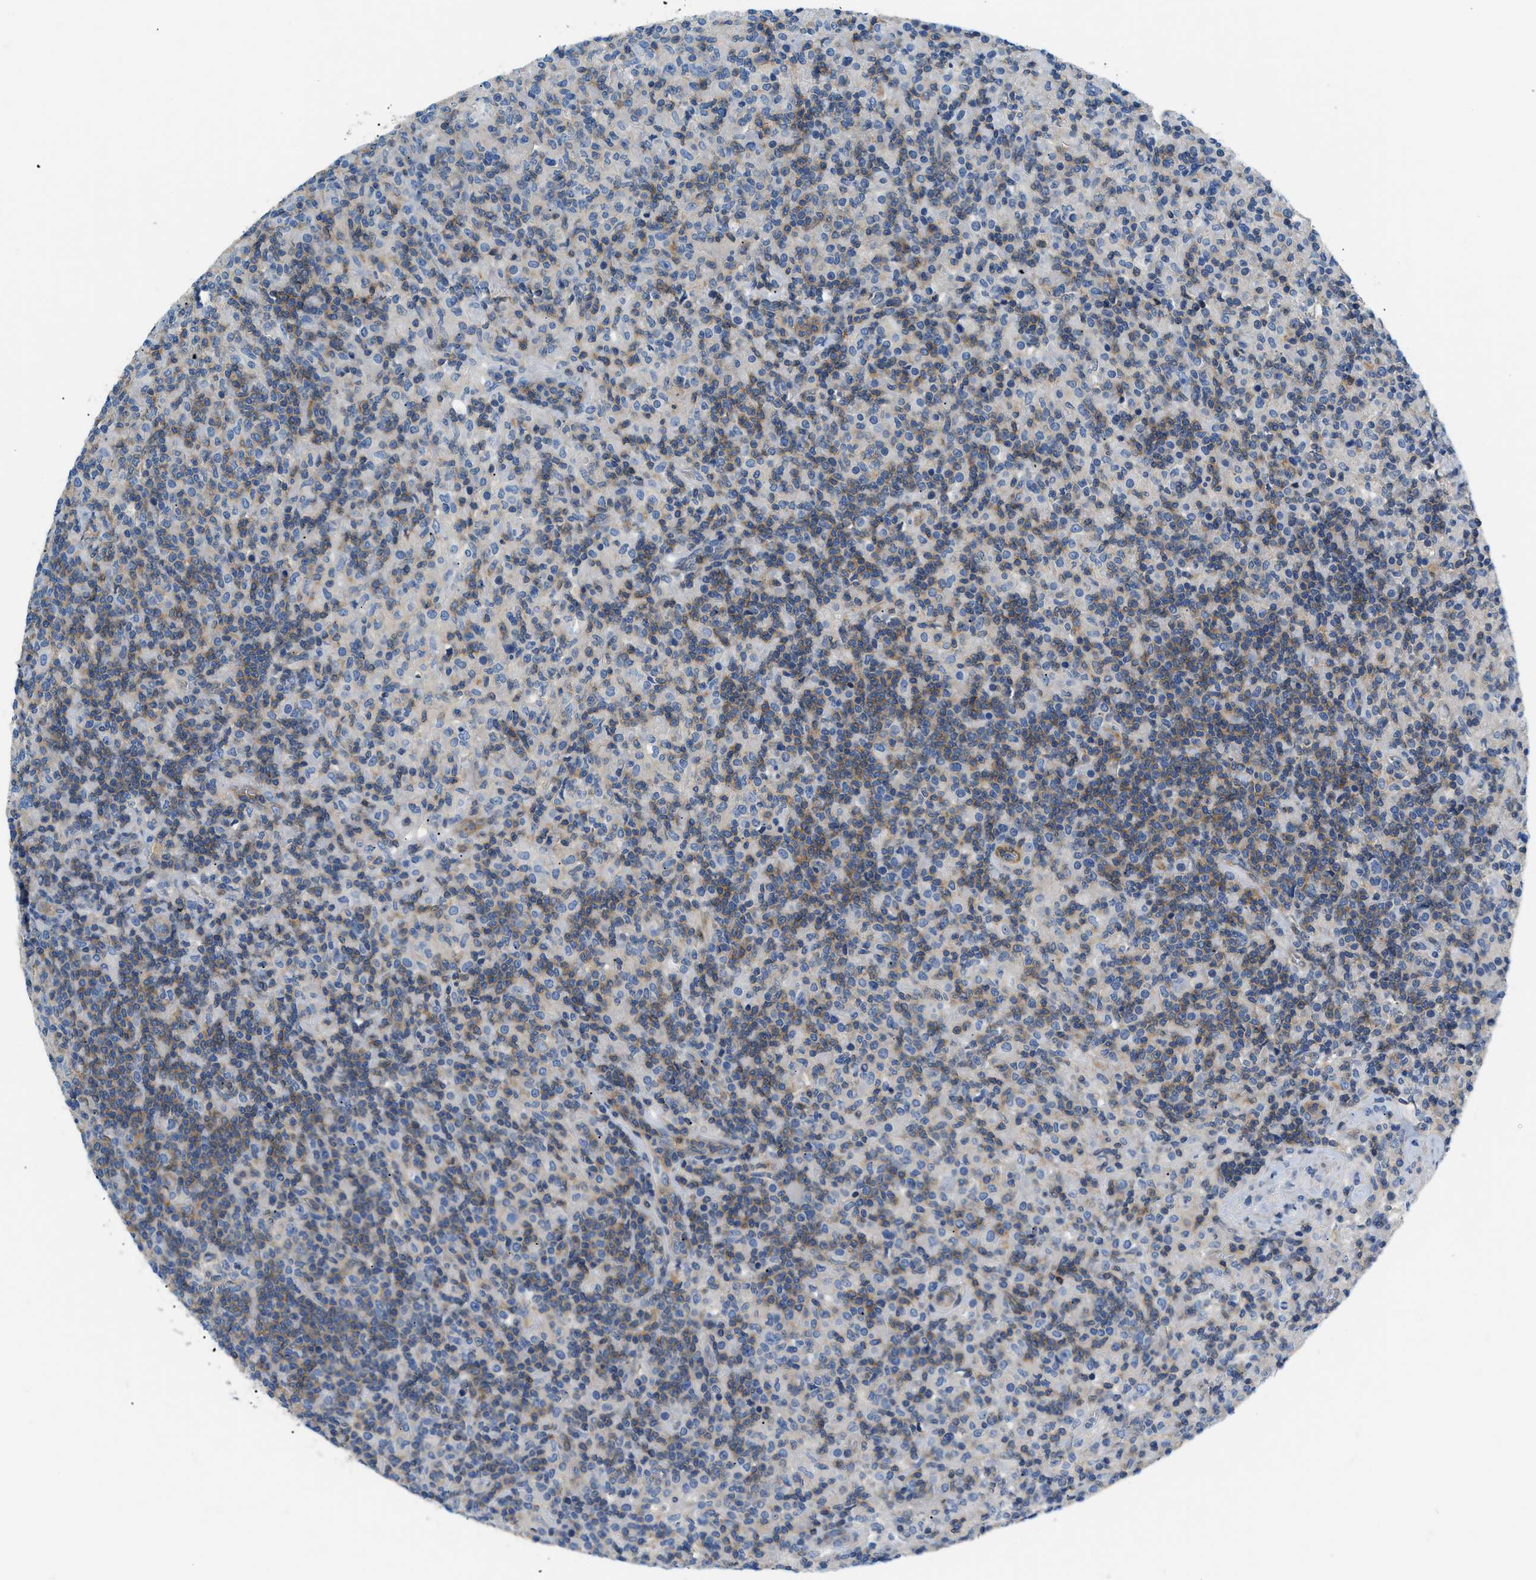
{"staining": {"intensity": "weak", "quantity": "25%-75%", "location": "cytoplasmic/membranous"}, "tissue": "lymphoma", "cell_type": "Tumor cells", "image_type": "cancer", "snomed": [{"axis": "morphology", "description": "Hodgkin's disease, NOS"}, {"axis": "topography", "description": "Lymph node"}], "caption": "Tumor cells exhibit low levels of weak cytoplasmic/membranous expression in approximately 25%-75% of cells in Hodgkin's disease.", "gene": "ORAI1", "patient": {"sex": "male", "age": 70}}